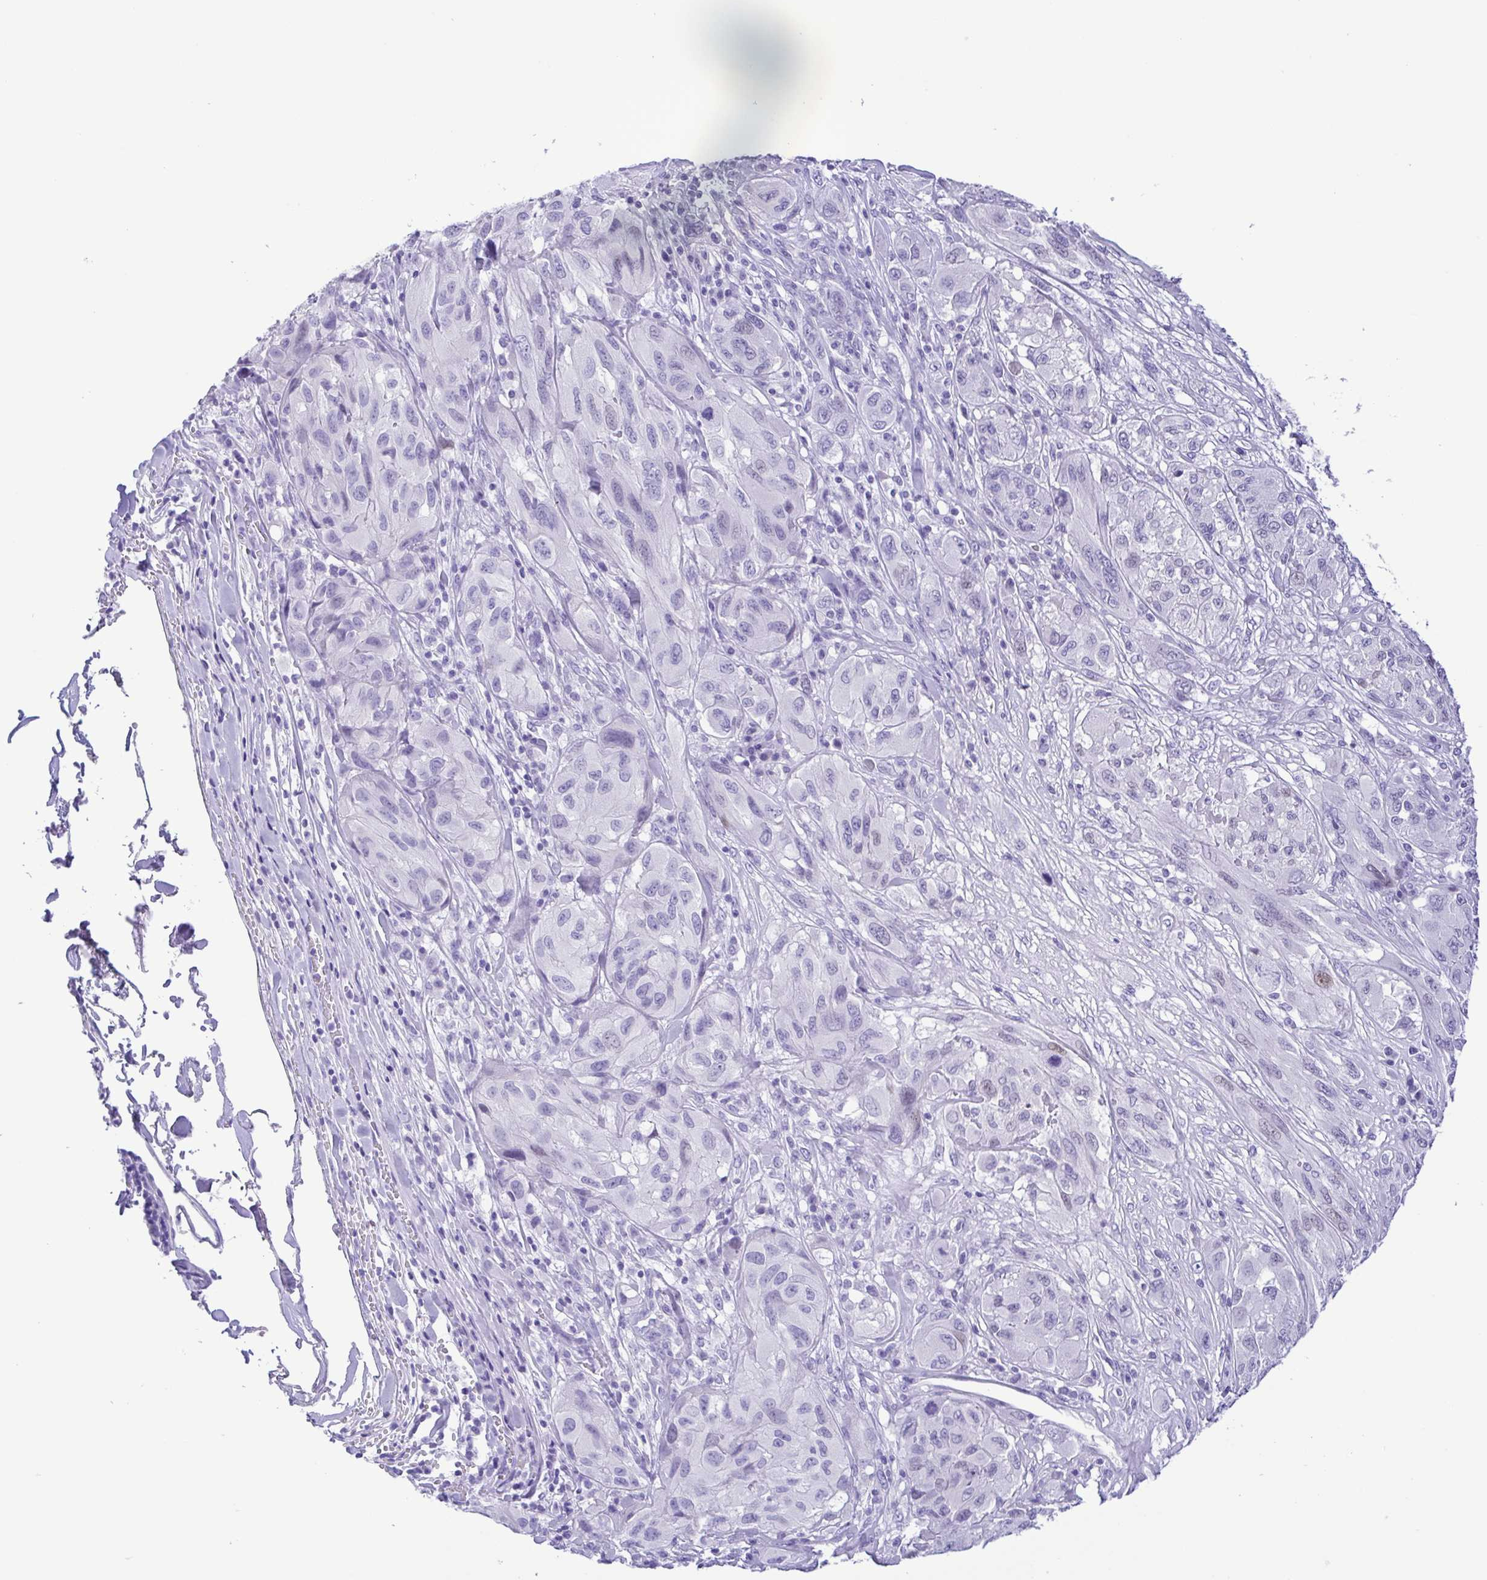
{"staining": {"intensity": "negative", "quantity": "none", "location": "none"}, "tissue": "melanoma", "cell_type": "Tumor cells", "image_type": "cancer", "snomed": [{"axis": "morphology", "description": "Malignant melanoma, NOS"}, {"axis": "topography", "description": "Skin"}], "caption": "Histopathology image shows no significant protein expression in tumor cells of malignant melanoma.", "gene": "OVGP1", "patient": {"sex": "female", "age": 91}}